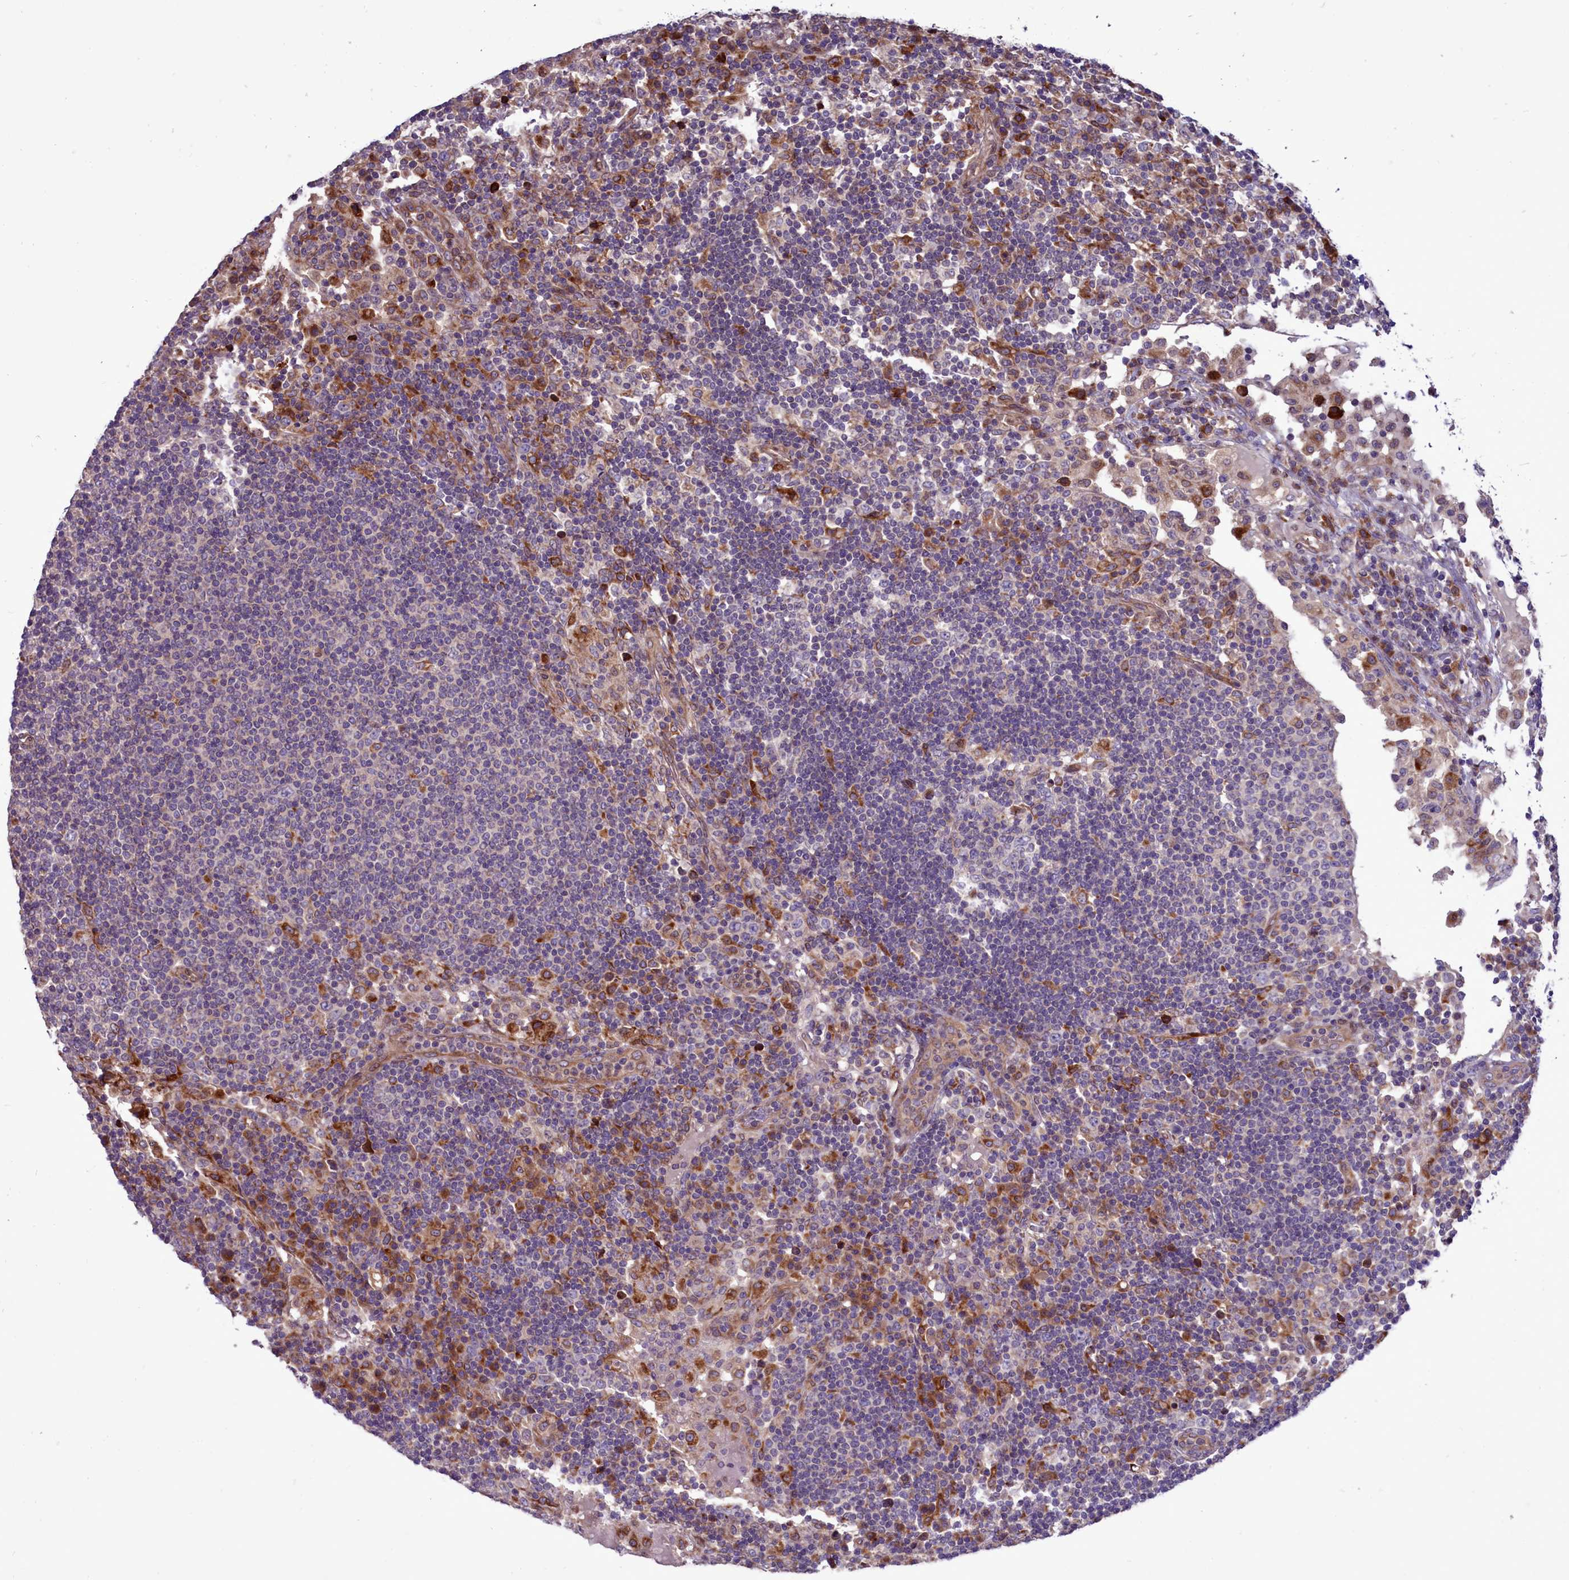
{"staining": {"intensity": "negative", "quantity": "none", "location": "none"}, "tissue": "lymph node", "cell_type": "Germinal center cells", "image_type": "normal", "snomed": [{"axis": "morphology", "description": "Normal tissue, NOS"}, {"axis": "topography", "description": "Lymph node"}], "caption": "DAB (3,3'-diaminobenzidine) immunohistochemical staining of unremarkable lymph node exhibits no significant expression in germinal center cells.", "gene": "RAPGEF4", "patient": {"sex": "female", "age": 53}}